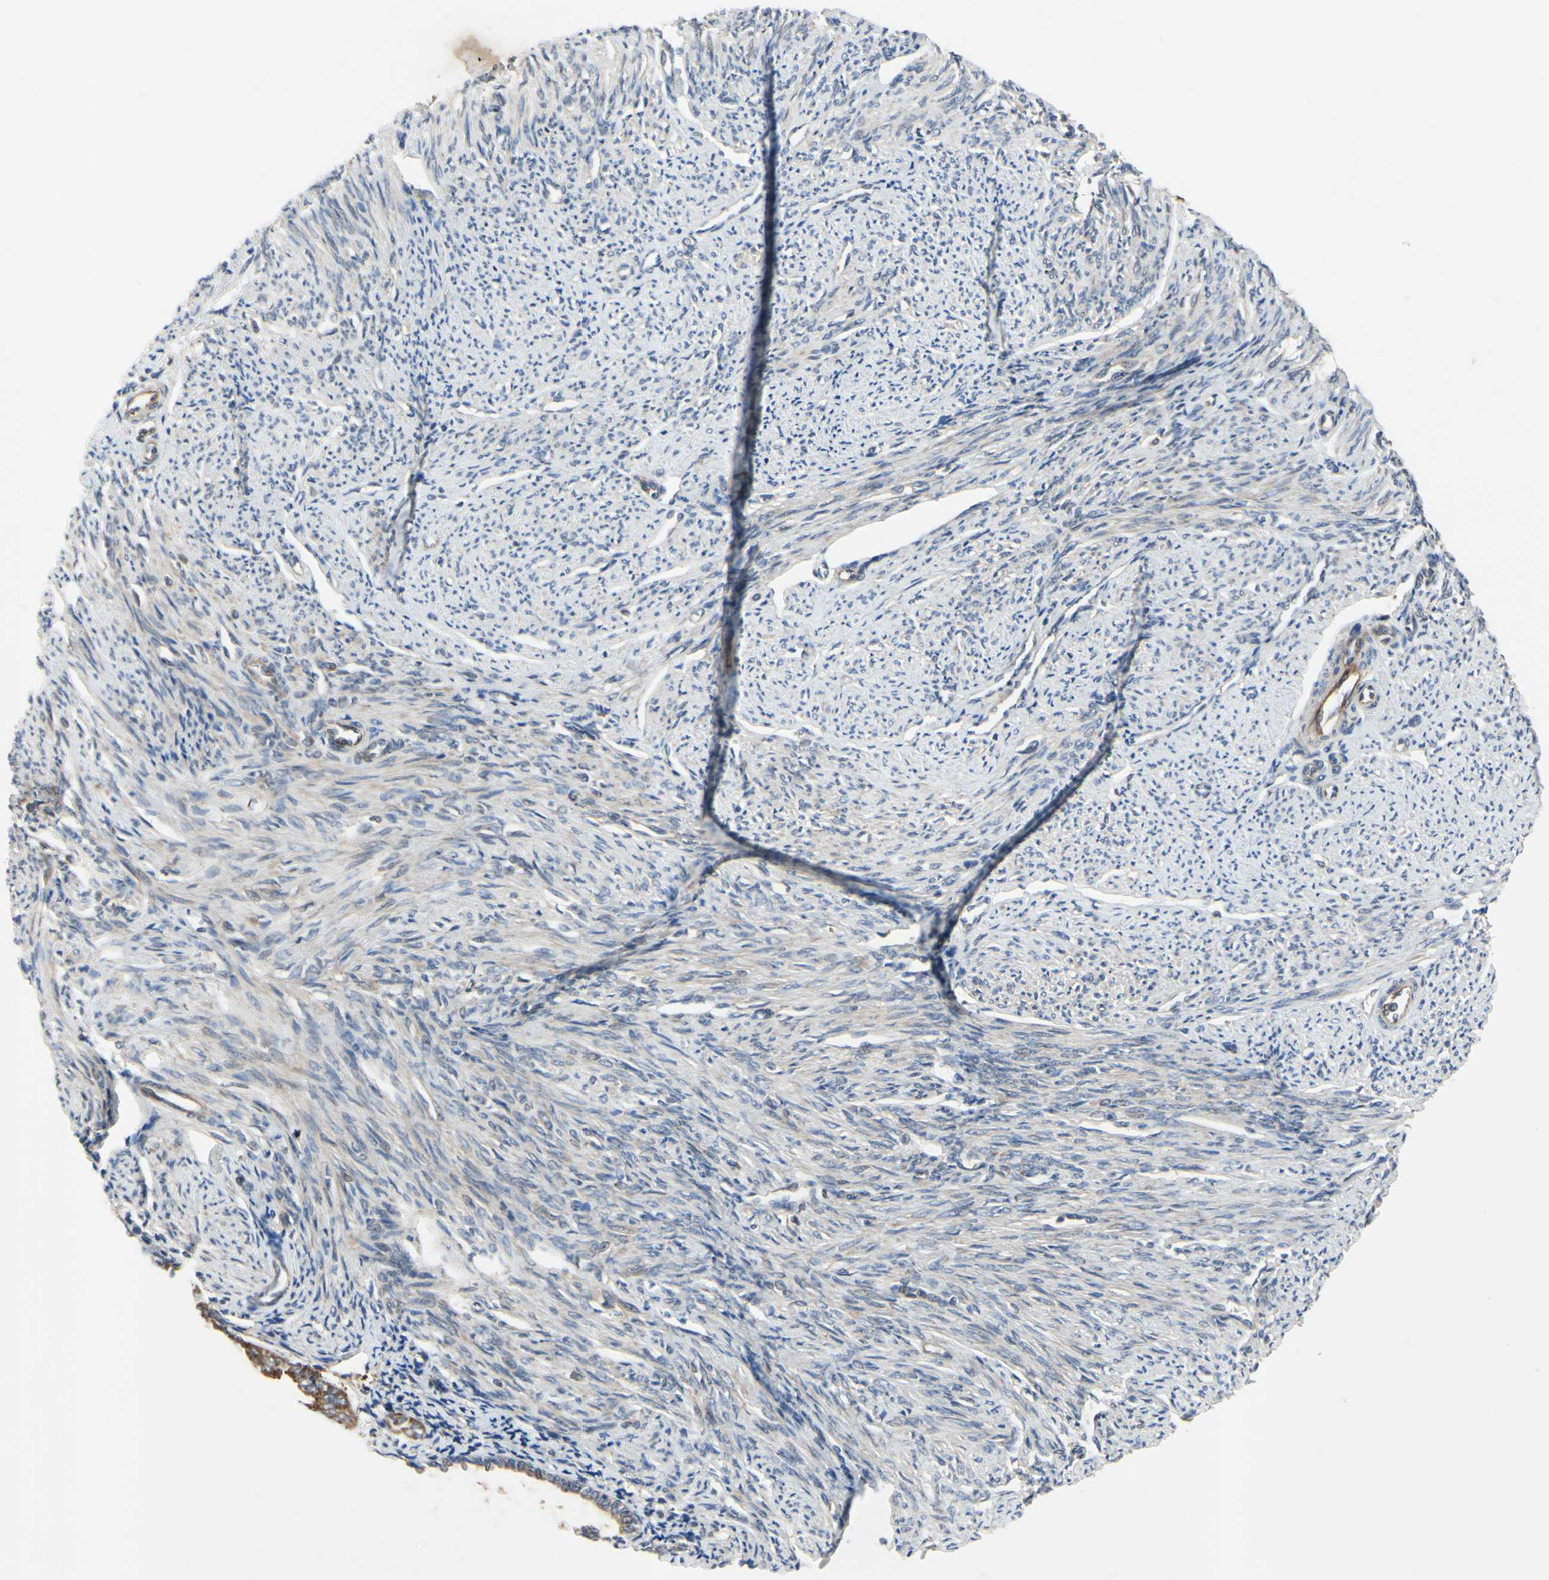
{"staining": {"intensity": "weak", "quantity": "25%-75%", "location": "cytoplasmic/membranous"}, "tissue": "smooth muscle", "cell_type": "Smooth muscle cells", "image_type": "normal", "snomed": [{"axis": "morphology", "description": "Normal tissue, NOS"}, {"axis": "topography", "description": "Smooth muscle"}], "caption": "A brown stain highlights weak cytoplasmic/membranous positivity of a protein in smooth muscle cells of unremarkable human smooth muscle.", "gene": "XIAP", "patient": {"sex": "female", "age": 65}}